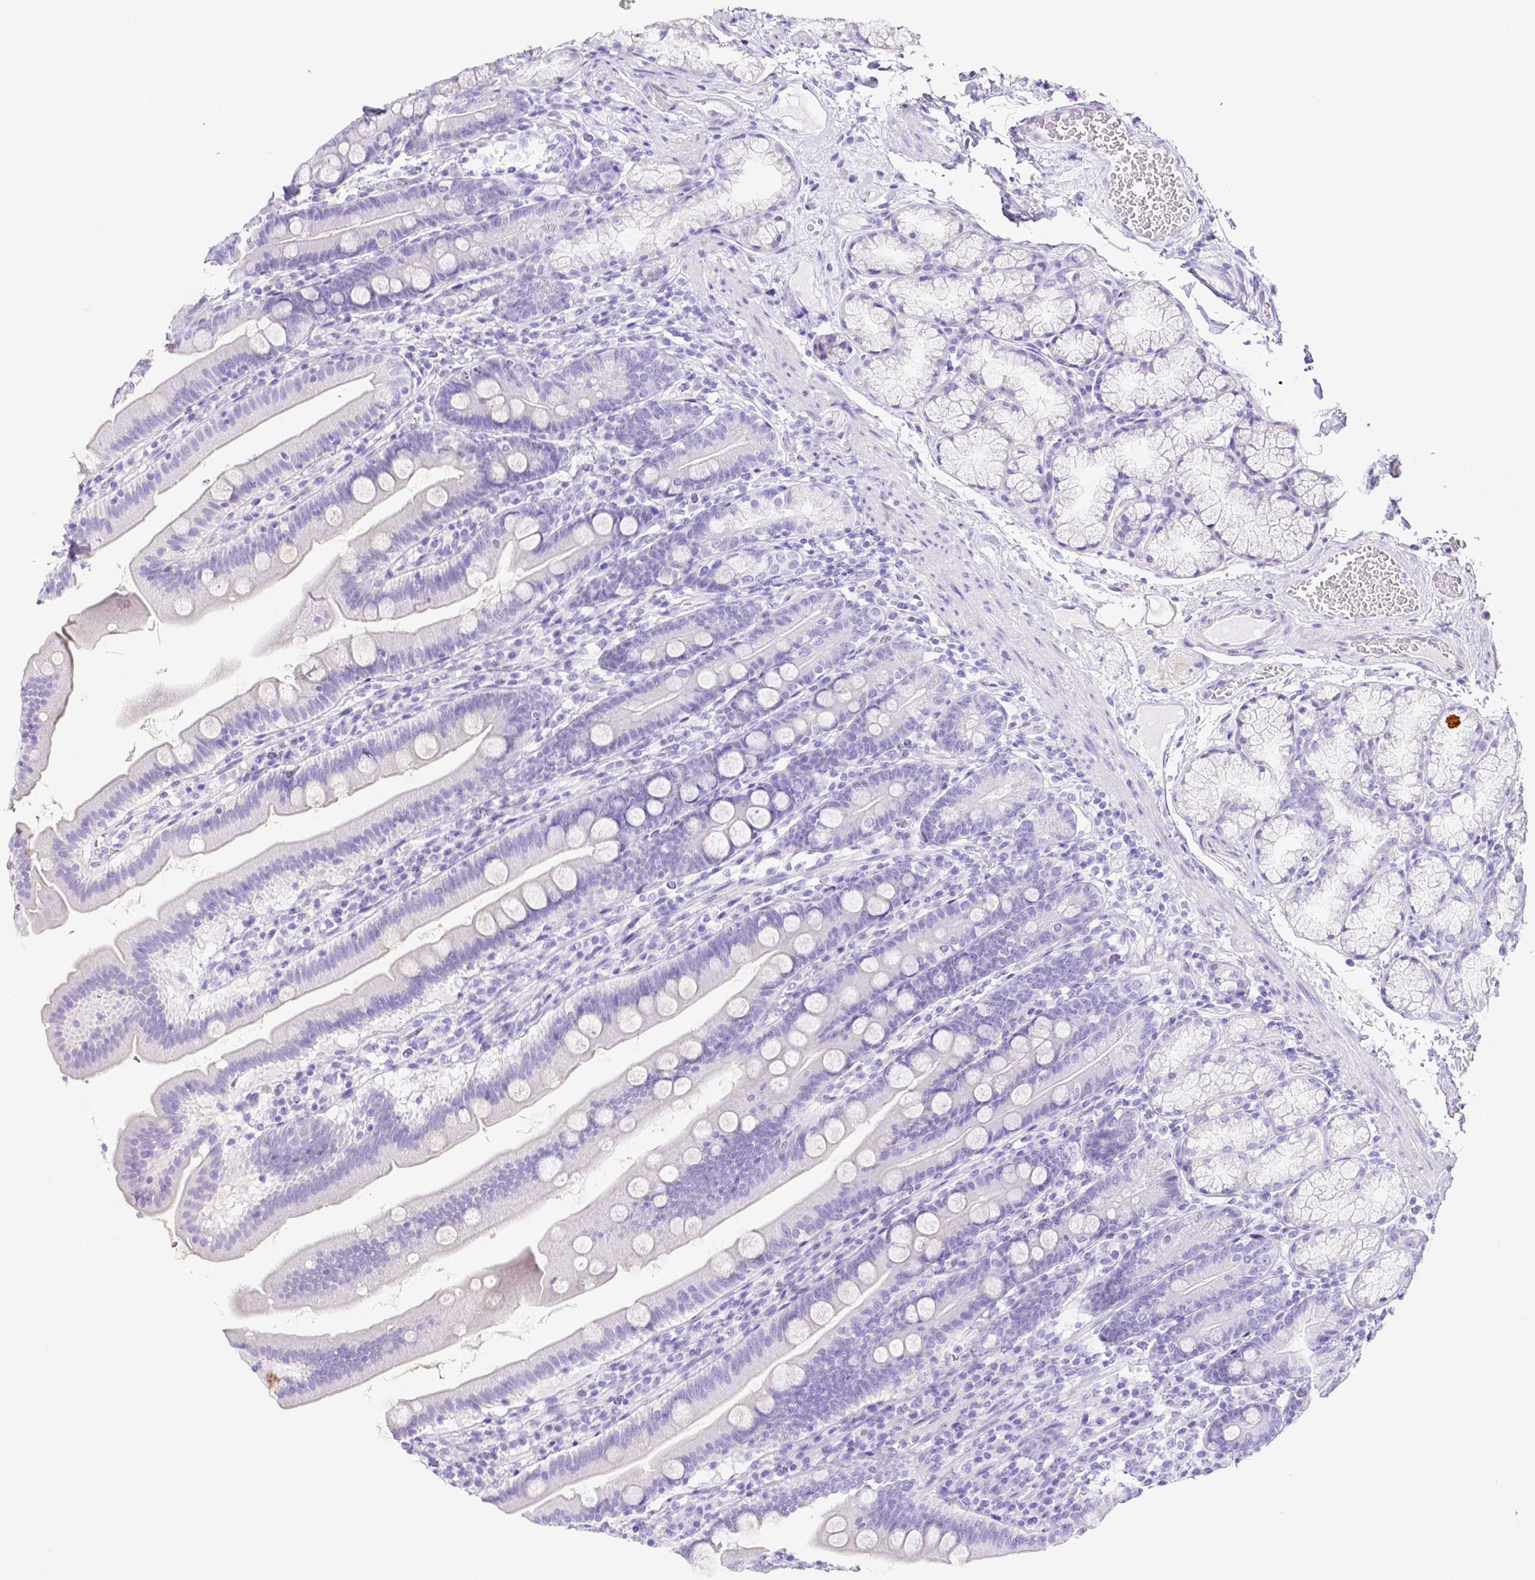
{"staining": {"intensity": "negative", "quantity": "none", "location": "none"}, "tissue": "duodenum", "cell_type": "Glandular cells", "image_type": "normal", "snomed": [{"axis": "morphology", "description": "Normal tissue, NOS"}, {"axis": "topography", "description": "Duodenum"}], "caption": "Normal duodenum was stained to show a protein in brown. There is no significant staining in glandular cells. (IHC, brightfield microscopy, high magnification).", "gene": "ARHGAP36", "patient": {"sex": "female", "age": 67}}